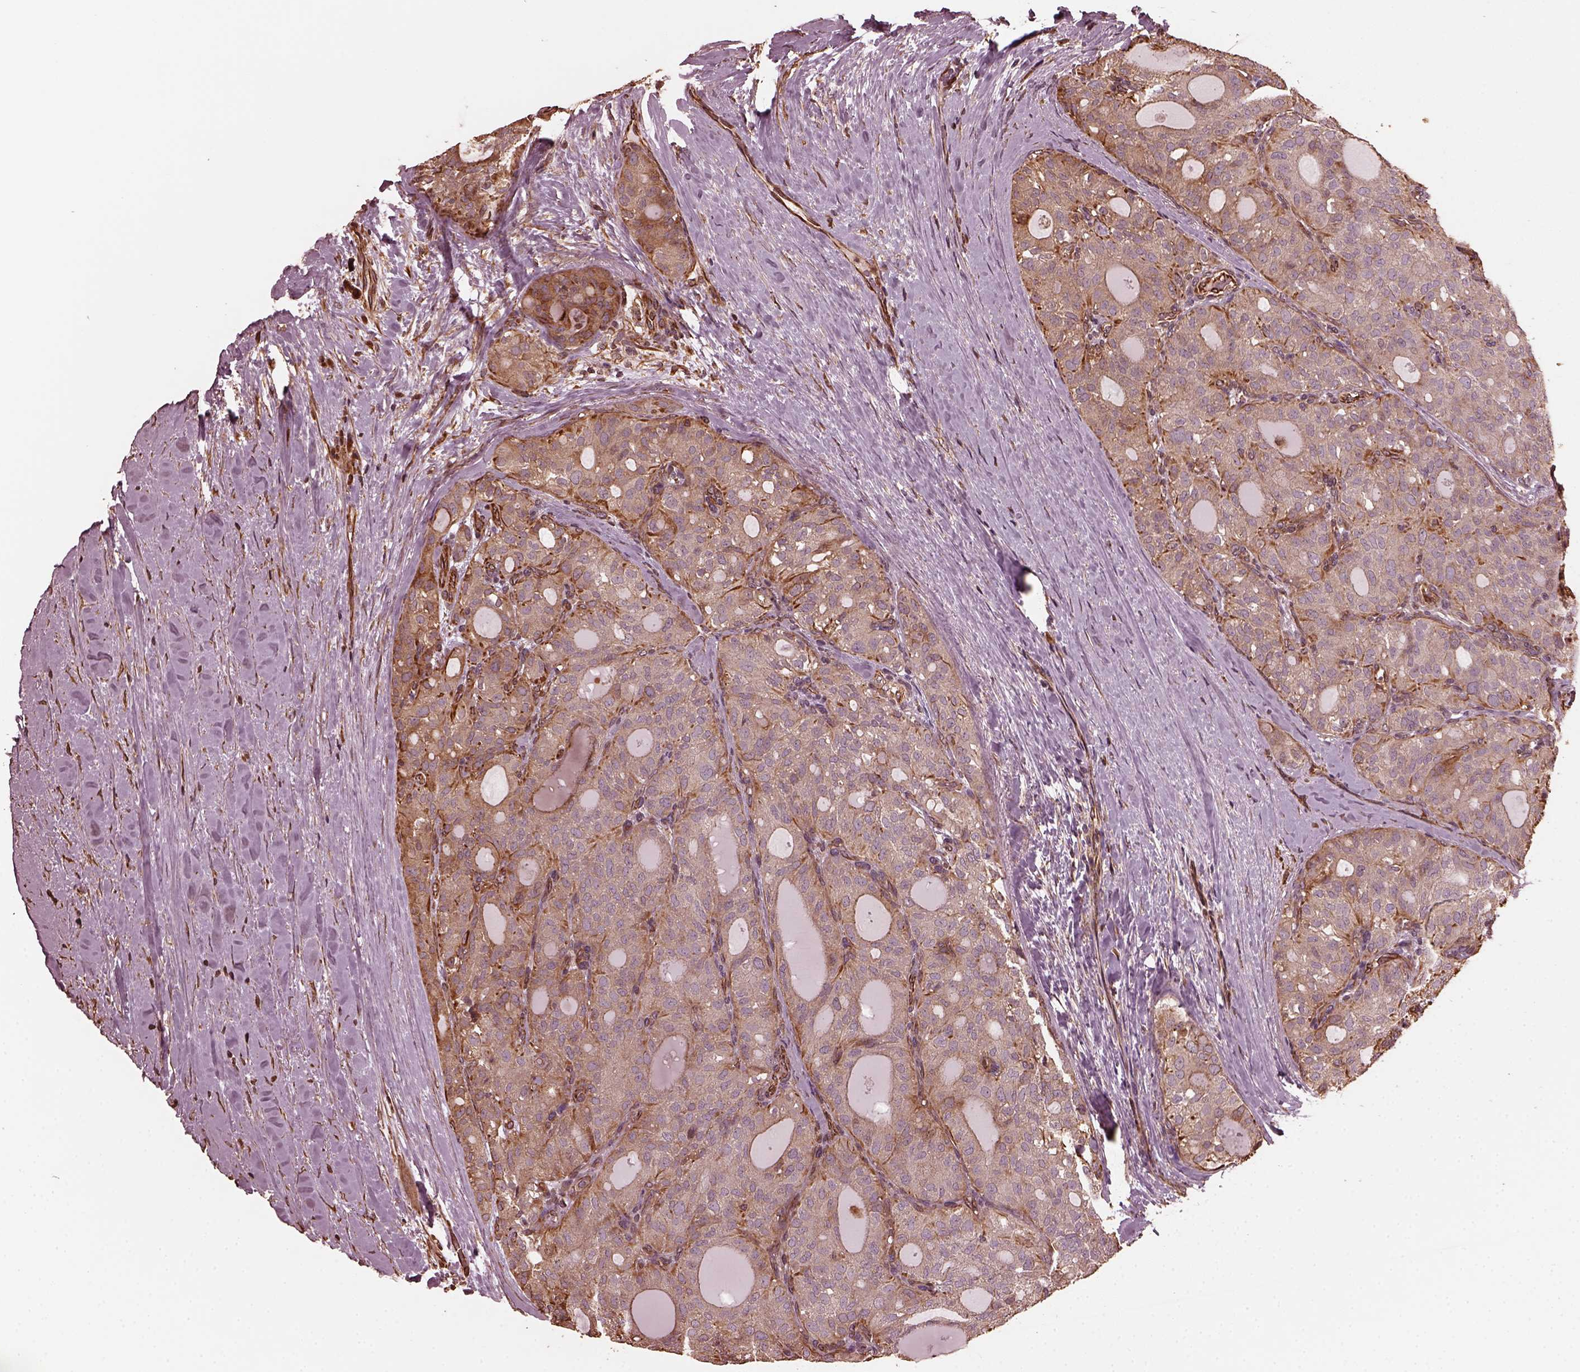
{"staining": {"intensity": "moderate", "quantity": "<25%", "location": "cytoplasmic/membranous"}, "tissue": "thyroid cancer", "cell_type": "Tumor cells", "image_type": "cancer", "snomed": [{"axis": "morphology", "description": "Follicular adenoma carcinoma, NOS"}, {"axis": "topography", "description": "Thyroid gland"}], "caption": "This histopathology image reveals IHC staining of thyroid cancer (follicular adenoma carcinoma), with low moderate cytoplasmic/membranous staining in approximately <25% of tumor cells.", "gene": "GTPBP1", "patient": {"sex": "male", "age": 75}}